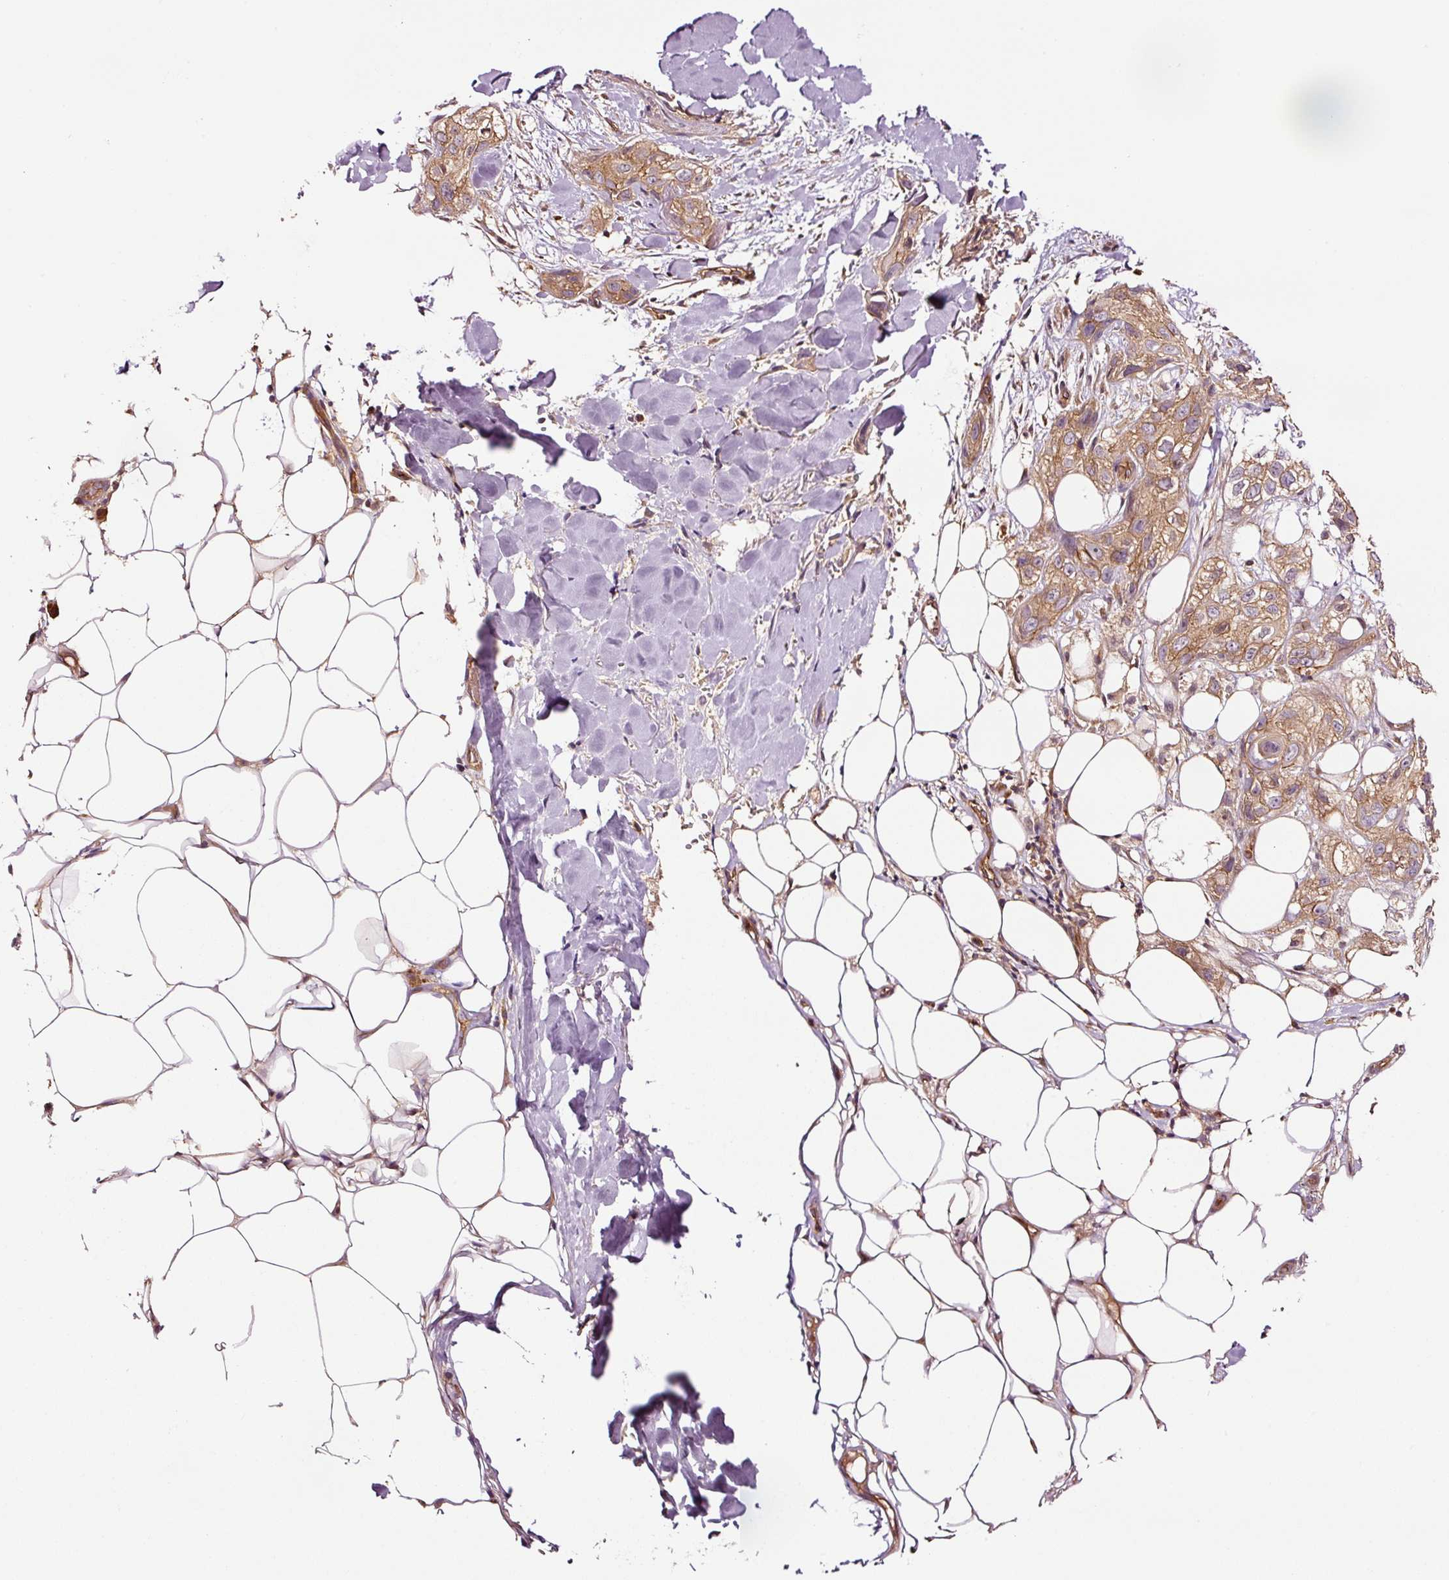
{"staining": {"intensity": "moderate", "quantity": ">75%", "location": "cytoplasmic/membranous"}, "tissue": "skin cancer", "cell_type": "Tumor cells", "image_type": "cancer", "snomed": [{"axis": "morphology", "description": "Normal tissue, NOS"}, {"axis": "morphology", "description": "Squamous cell carcinoma, NOS"}, {"axis": "topography", "description": "Skin"}], "caption": "A histopathology image showing moderate cytoplasmic/membranous staining in about >75% of tumor cells in skin squamous cell carcinoma, as visualized by brown immunohistochemical staining.", "gene": "METAP1", "patient": {"sex": "male", "age": 72}}